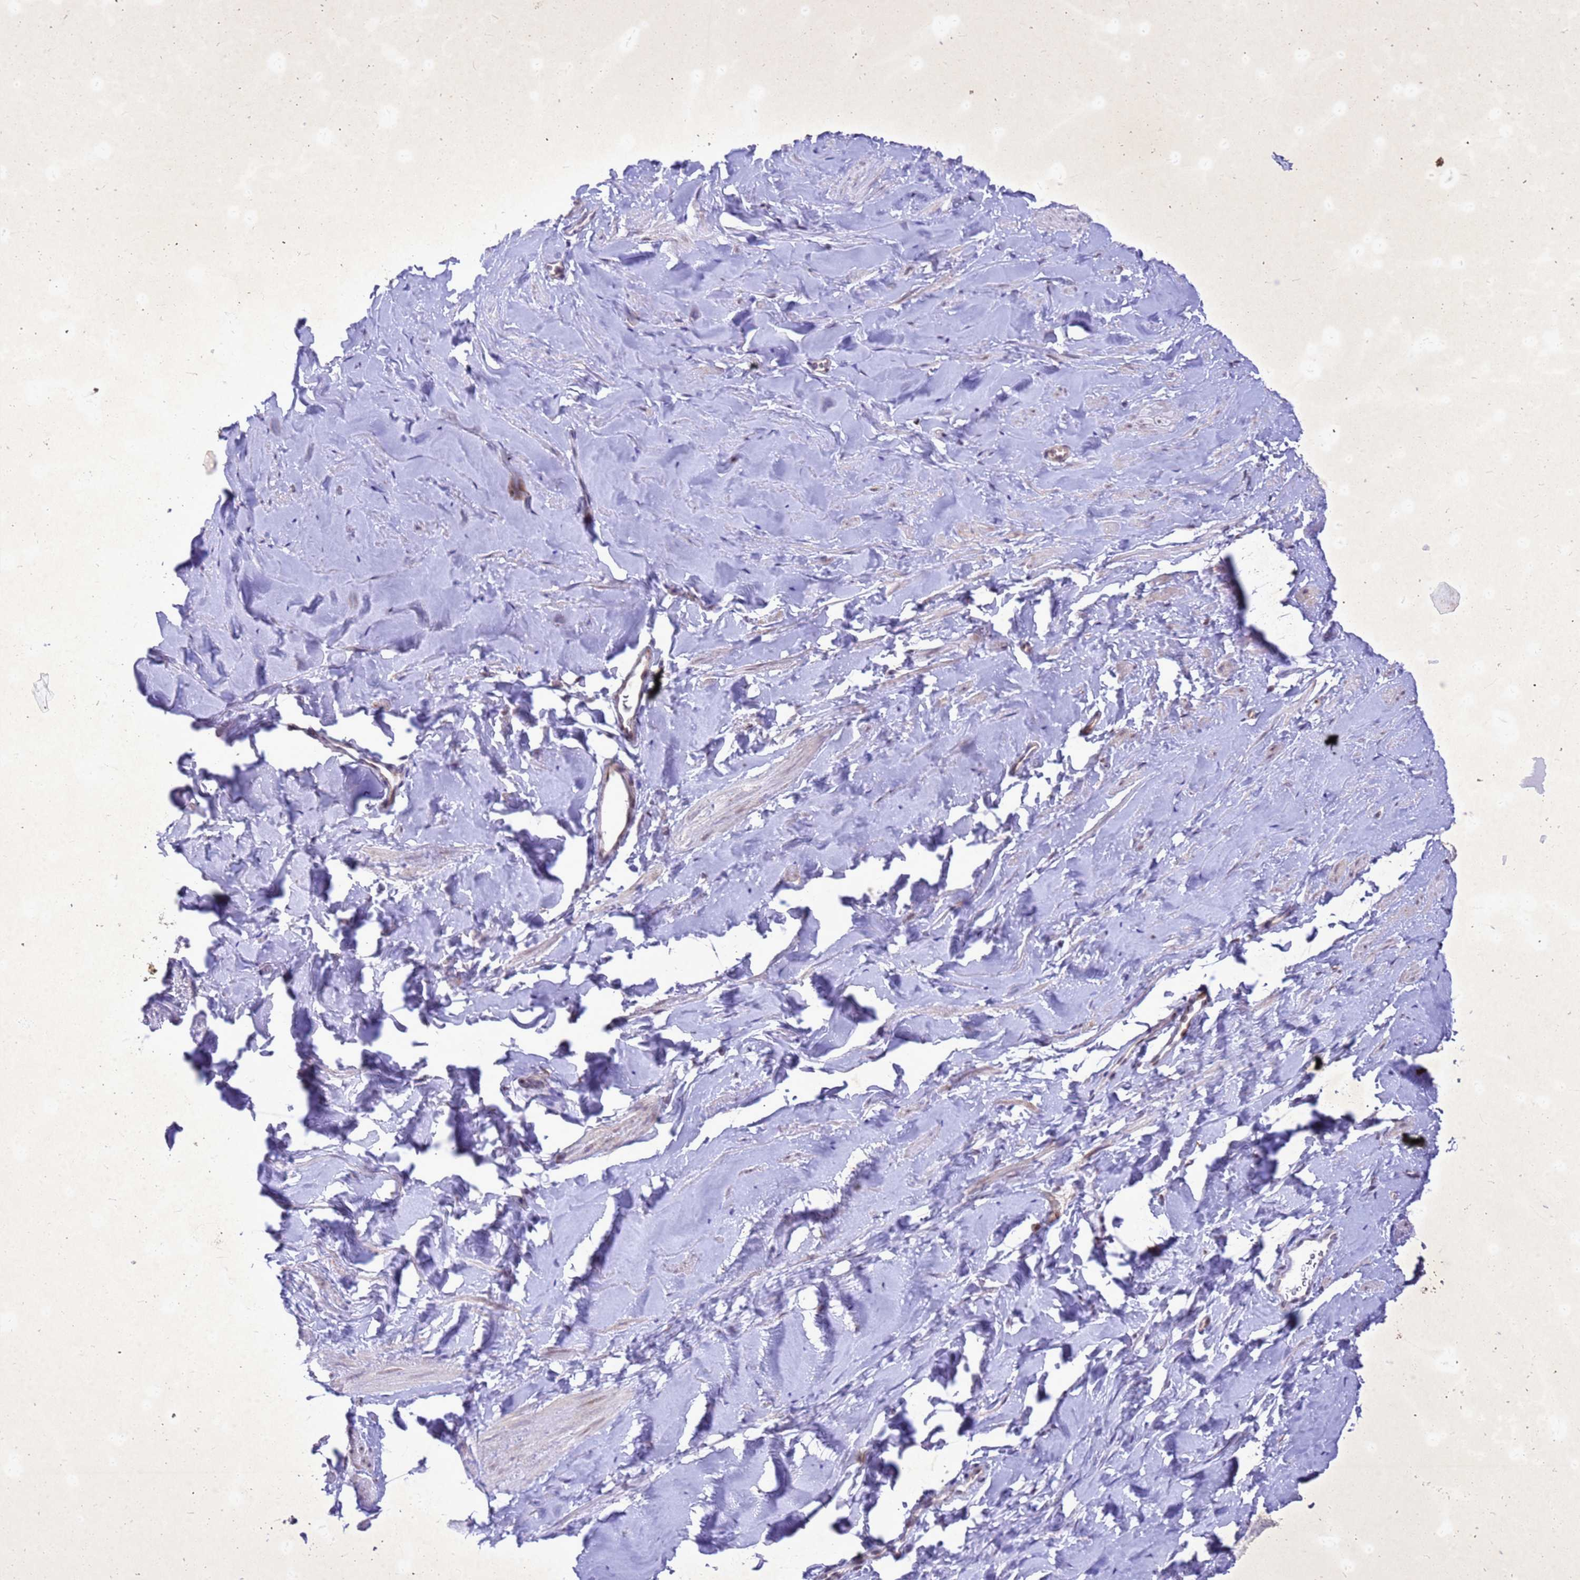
{"staining": {"intensity": "weak", "quantity": "25%-75%", "location": "nuclear"}, "tissue": "smooth muscle", "cell_type": "Smooth muscle cells", "image_type": "normal", "snomed": [{"axis": "morphology", "description": "Normal tissue, NOS"}, {"axis": "topography", "description": "Smooth muscle"}, {"axis": "topography", "description": "Peripheral nerve tissue"}], "caption": "Immunohistochemical staining of unremarkable smooth muscle exhibits weak nuclear protein expression in about 25%-75% of smooth muscle cells.", "gene": "COPS9", "patient": {"sex": "male", "age": 69}}